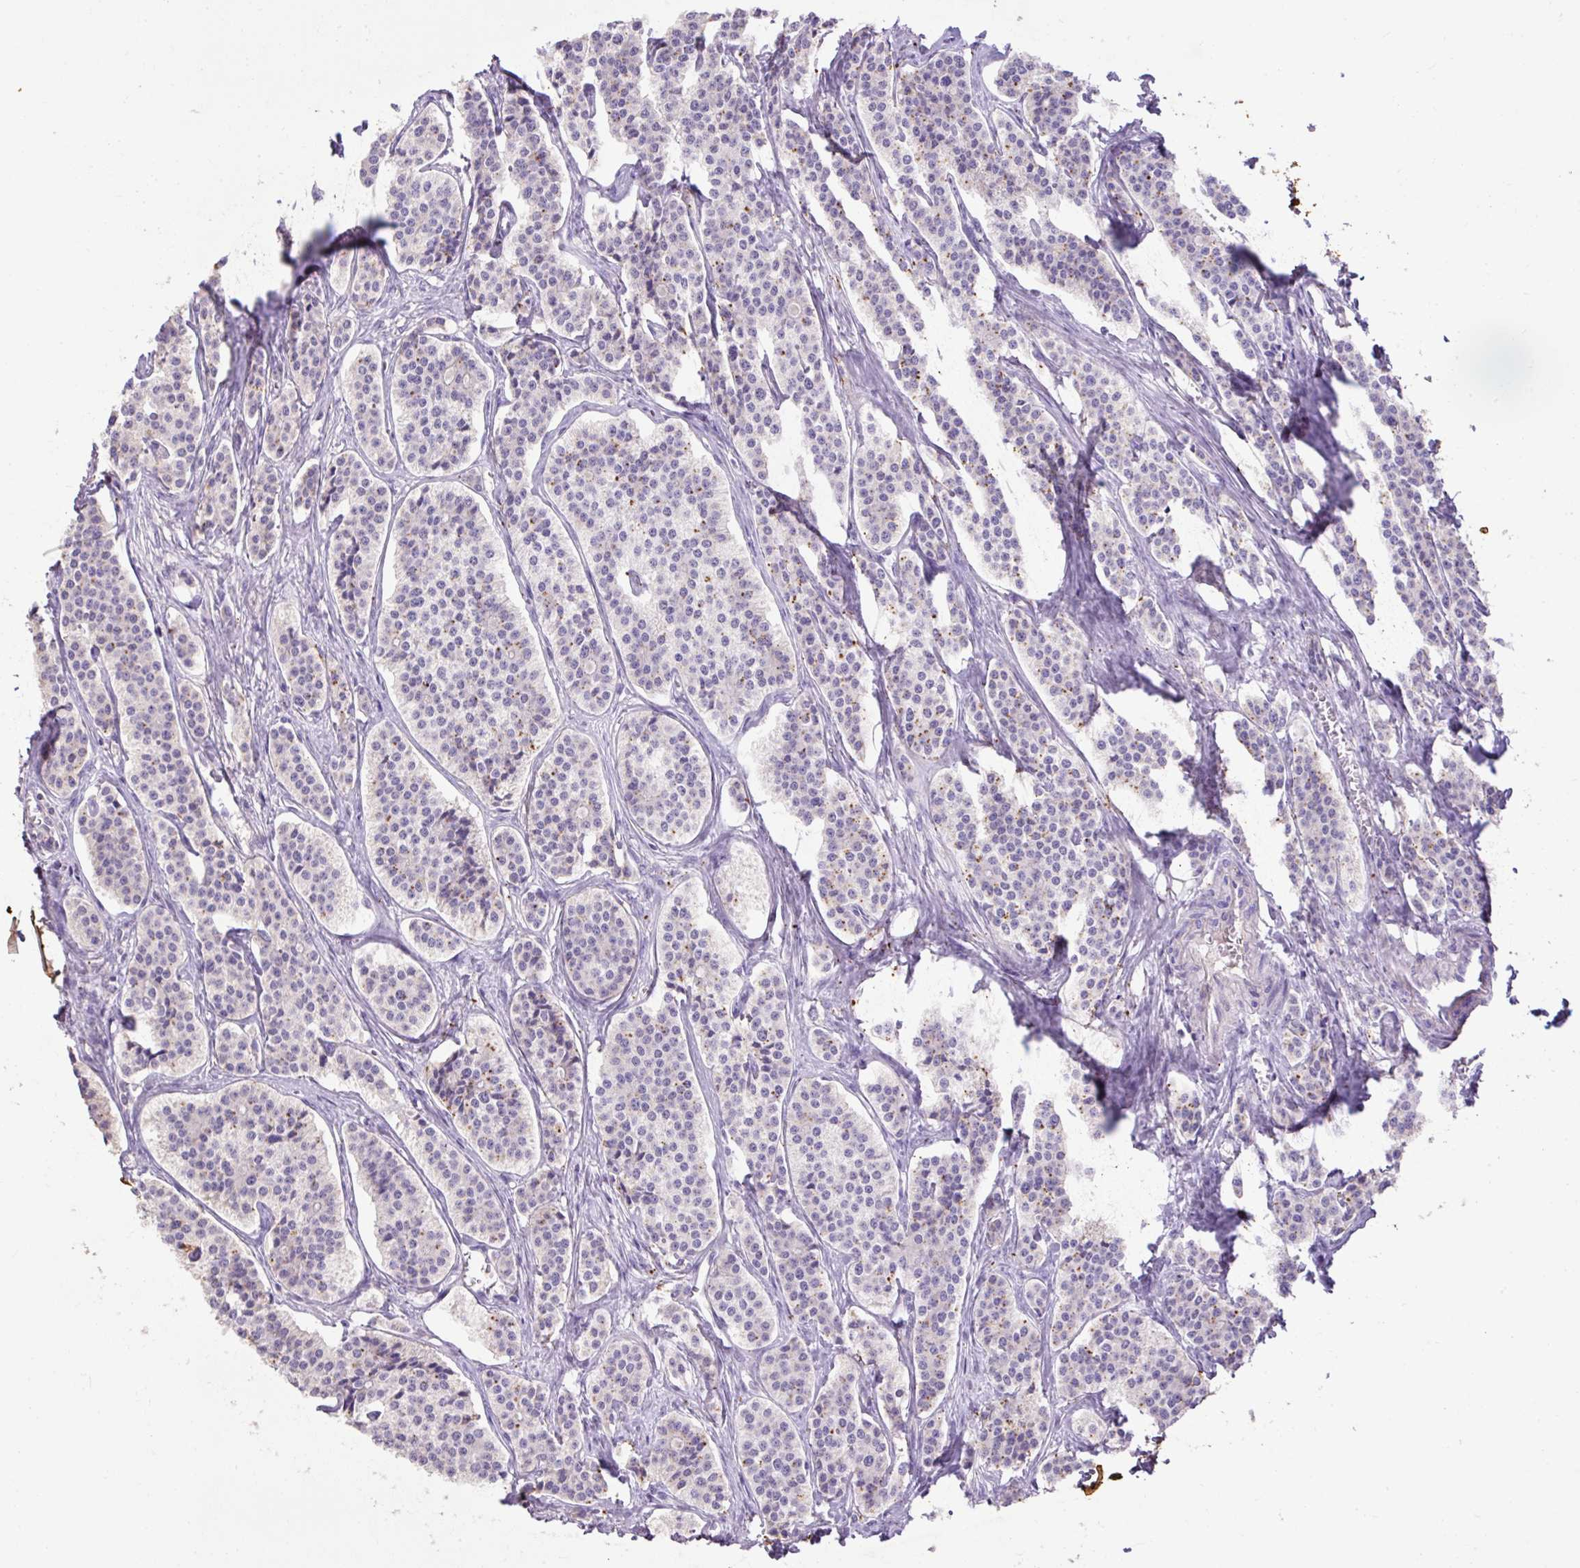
{"staining": {"intensity": "weak", "quantity": "<25%", "location": "cytoplasmic/membranous"}, "tissue": "carcinoid", "cell_type": "Tumor cells", "image_type": "cancer", "snomed": [{"axis": "morphology", "description": "Carcinoid, malignant, NOS"}, {"axis": "topography", "description": "Small intestine"}], "caption": "Tumor cells show no significant protein positivity in carcinoid. Brightfield microscopy of immunohistochemistry stained with DAB (brown) and hematoxylin (blue), captured at high magnification.", "gene": "LRTM2", "patient": {"sex": "male", "age": 63}}